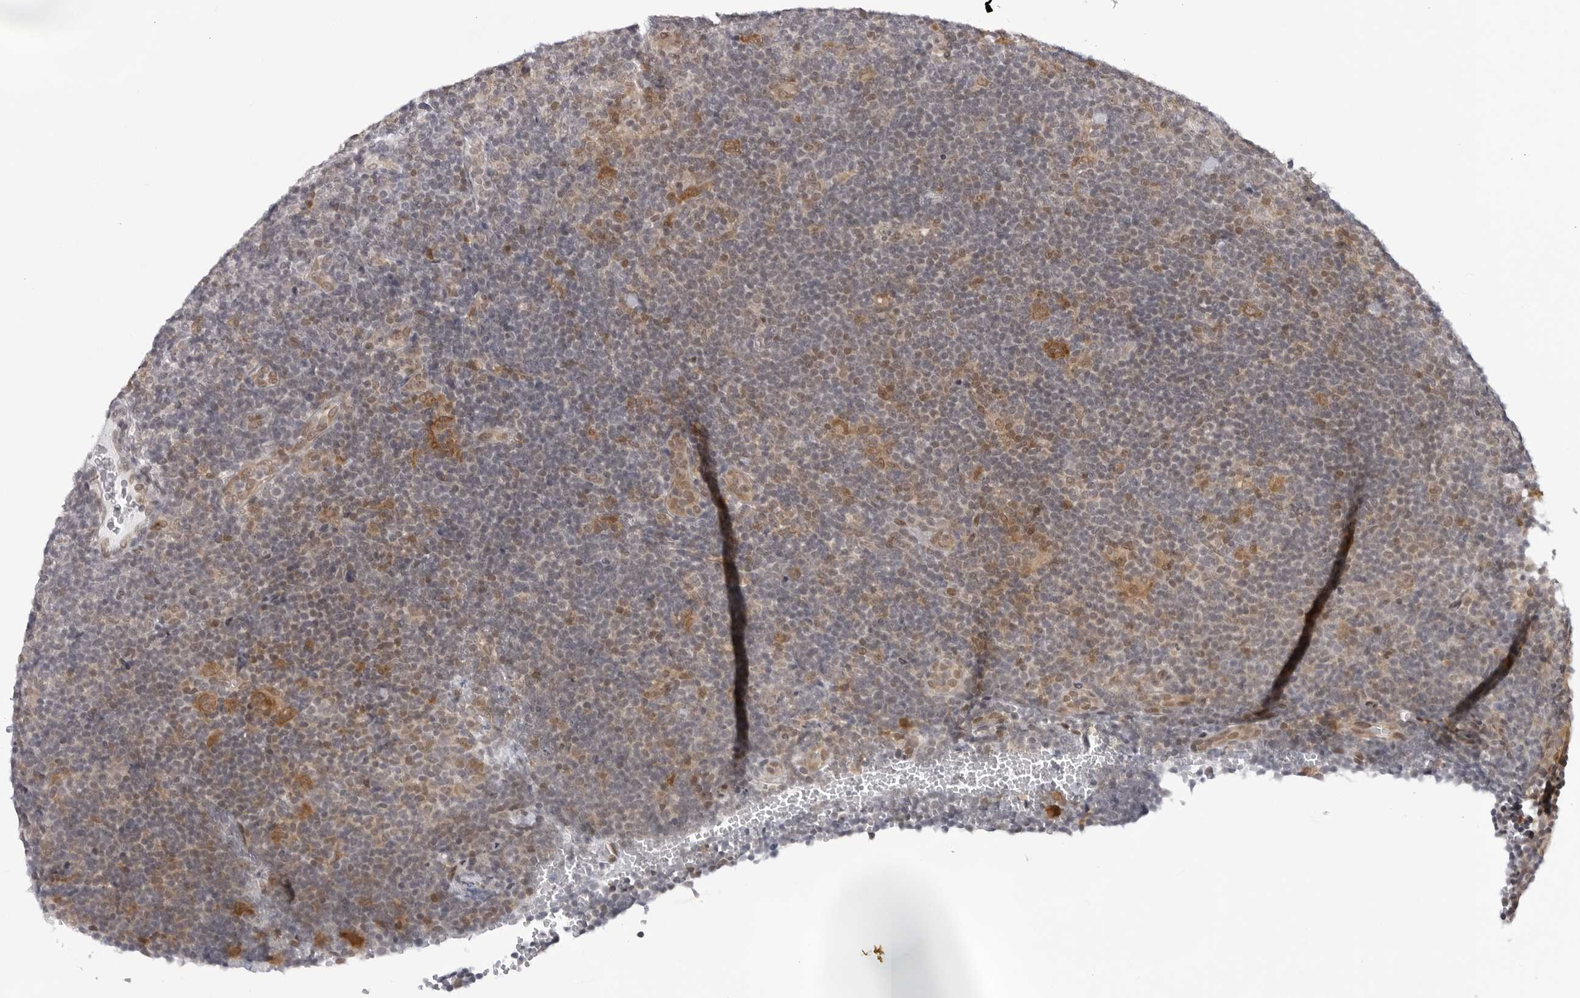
{"staining": {"intensity": "moderate", "quantity": ">75%", "location": "cytoplasmic/membranous"}, "tissue": "lymphoma", "cell_type": "Tumor cells", "image_type": "cancer", "snomed": [{"axis": "morphology", "description": "Hodgkin's disease, NOS"}, {"axis": "topography", "description": "Lymph node"}], "caption": "IHC (DAB) staining of lymphoma reveals moderate cytoplasmic/membranous protein positivity in approximately >75% of tumor cells. The staining was performed using DAB (3,3'-diaminobenzidine) to visualize the protein expression in brown, while the nuclei were stained in blue with hematoxylin (Magnification: 20x).", "gene": "CASP7", "patient": {"sex": "female", "age": 57}}